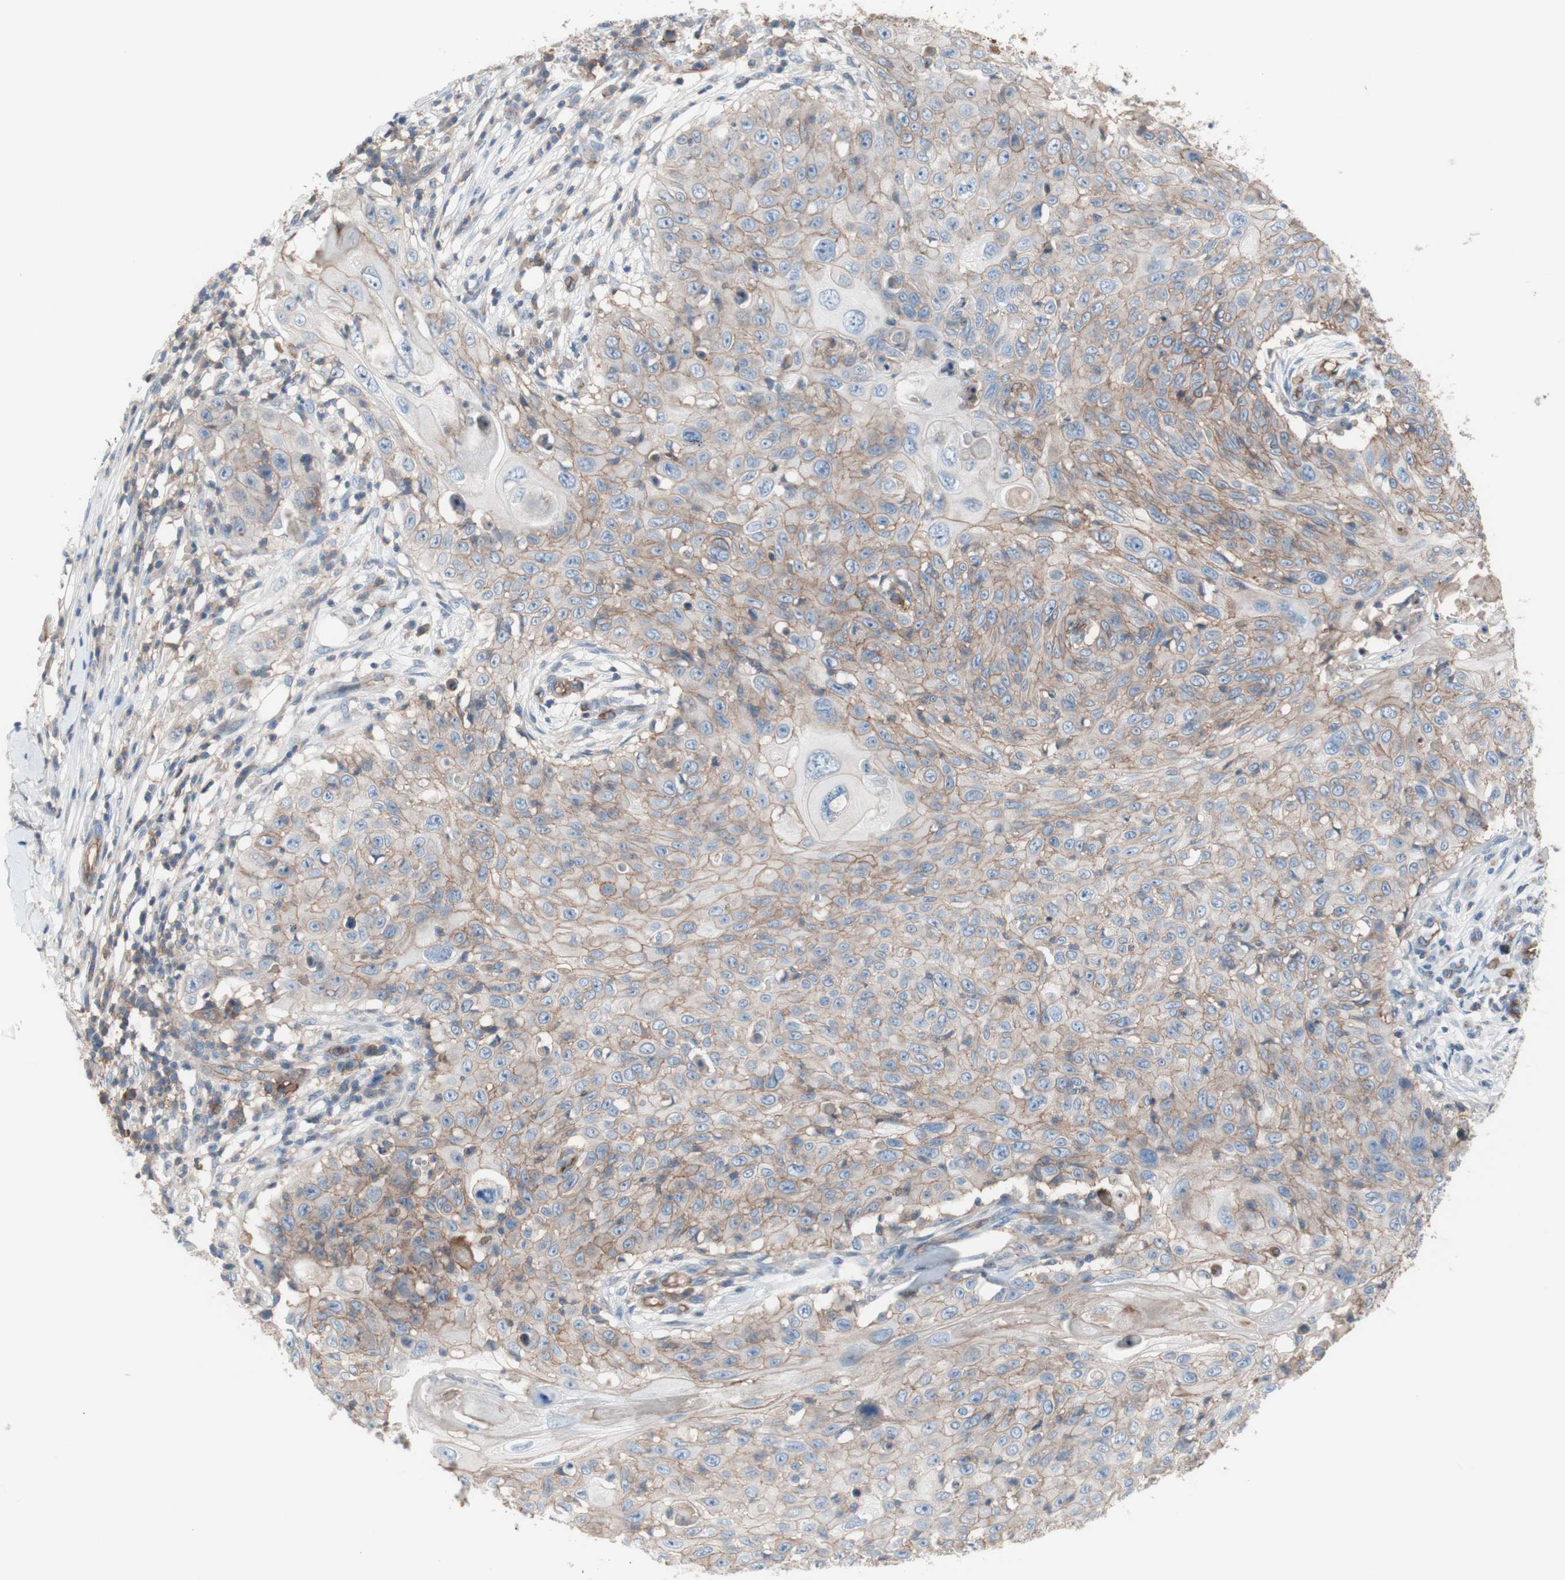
{"staining": {"intensity": "weak", "quantity": ">75%", "location": "cytoplasmic/membranous"}, "tissue": "skin cancer", "cell_type": "Tumor cells", "image_type": "cancer", "snomed": [{"axis": "morphology", "description": "Squamous cell carcinoma, NOS"}, {"axis": "topography", "description": "Skin"}], "caption": "Weak cytoplasmic/membranous positivity is seen in about >75% of tumor cells in squamous cell carcinoma (skin).", "gene": "CD46", "patient": {"sex": "male", "age": 86}}